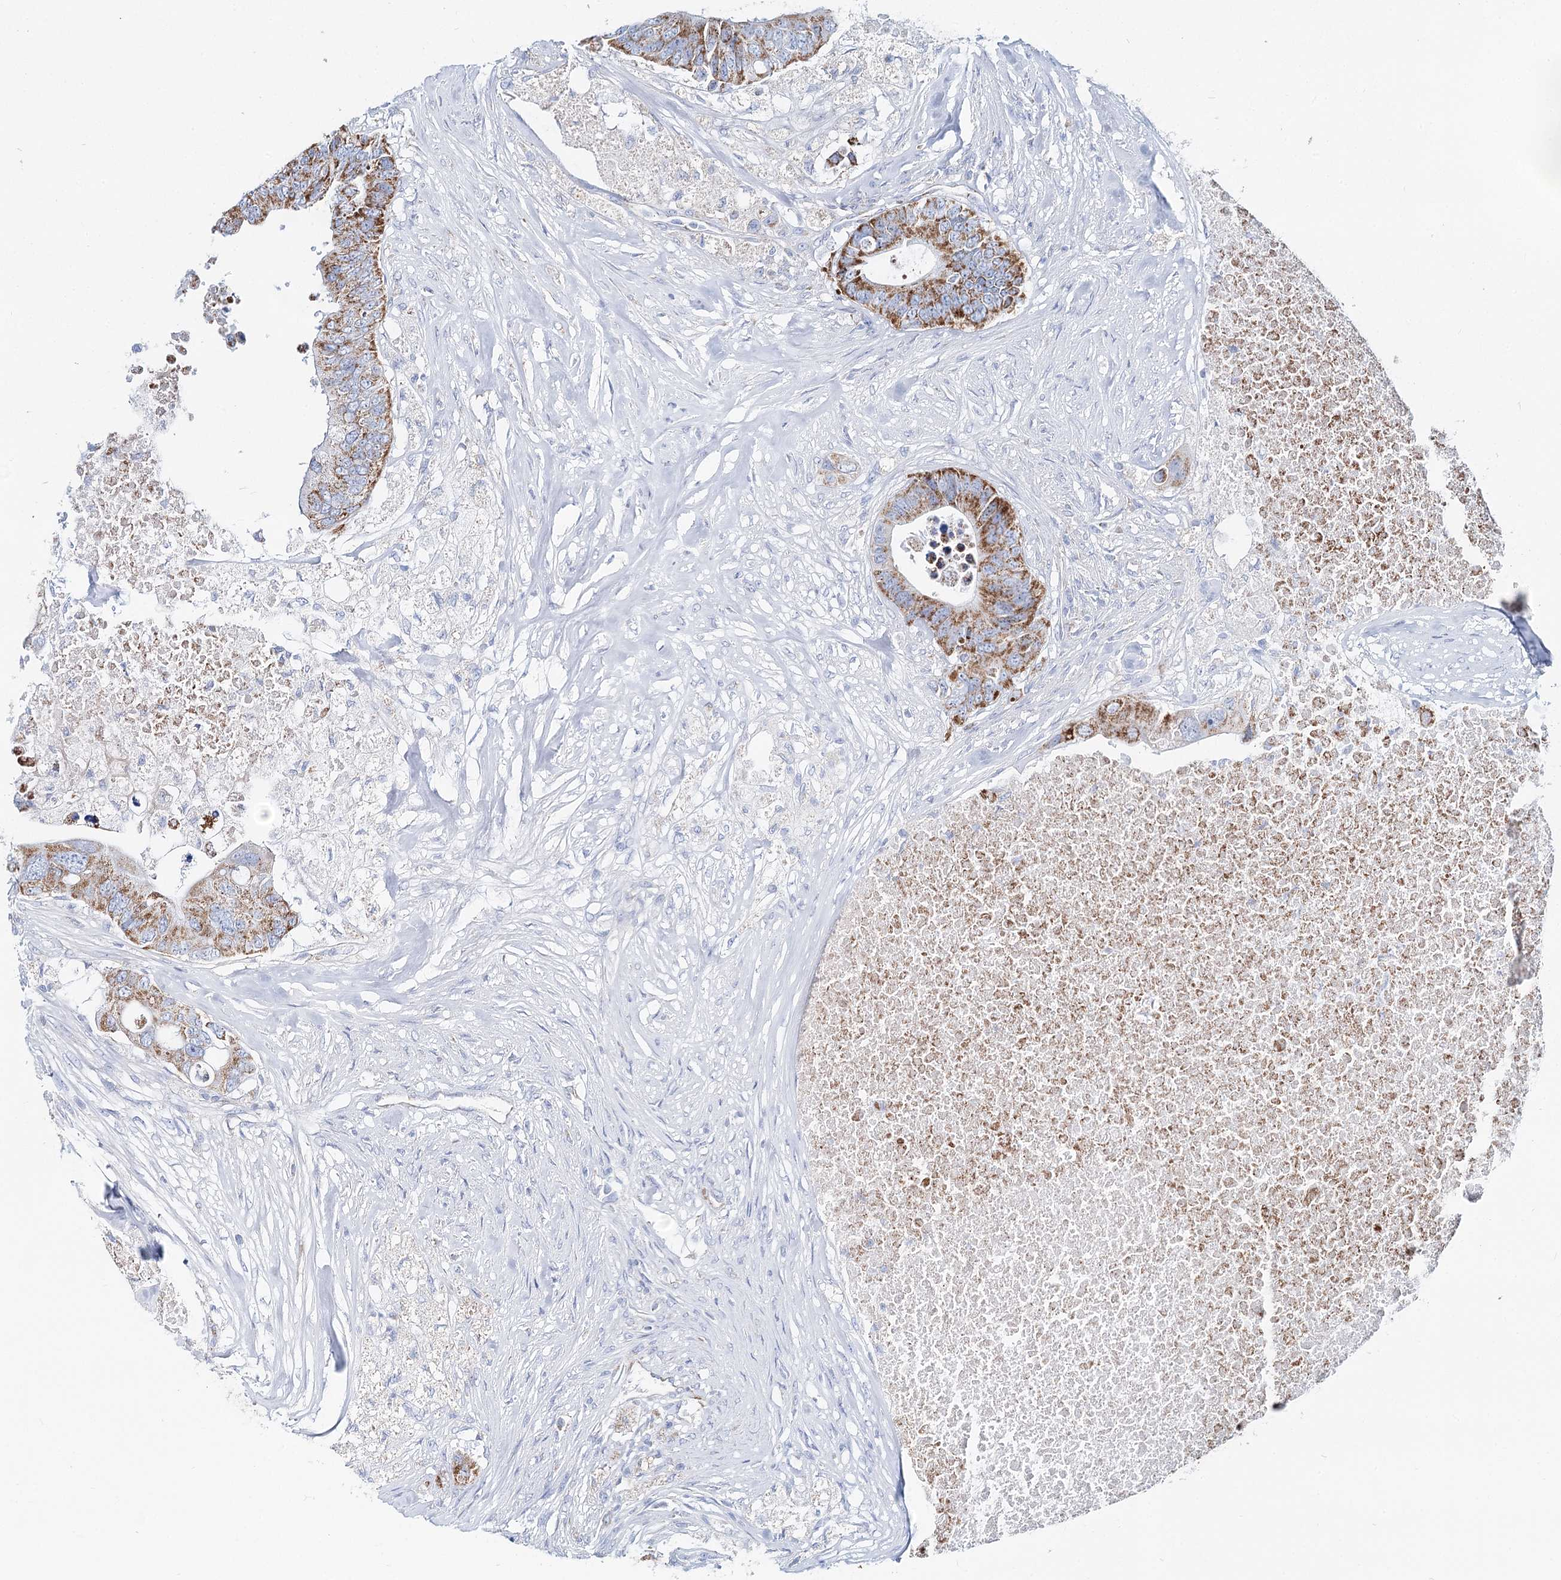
{"staining": {"intensity": "strong", "quantity": ">75%", "location": "cytoplasmic/membranous"}, "tissue": "colorectal cancer", "cell_type": "Tumor cells", "image_type": "cancer", "snomed": [{"axis": "morphology", "description": "Adenocarcinoma, NOS"}, {"axis": "topography", "description": "Colon"}], "caption": "The image displays staining of colorectal adenocarcinoma, revealing strong cytoplasmic/membranous protein positivity (brown color) within tumor cells.", "gene": "MCCC2", "patient": {"sex": "male", "age": 71}}